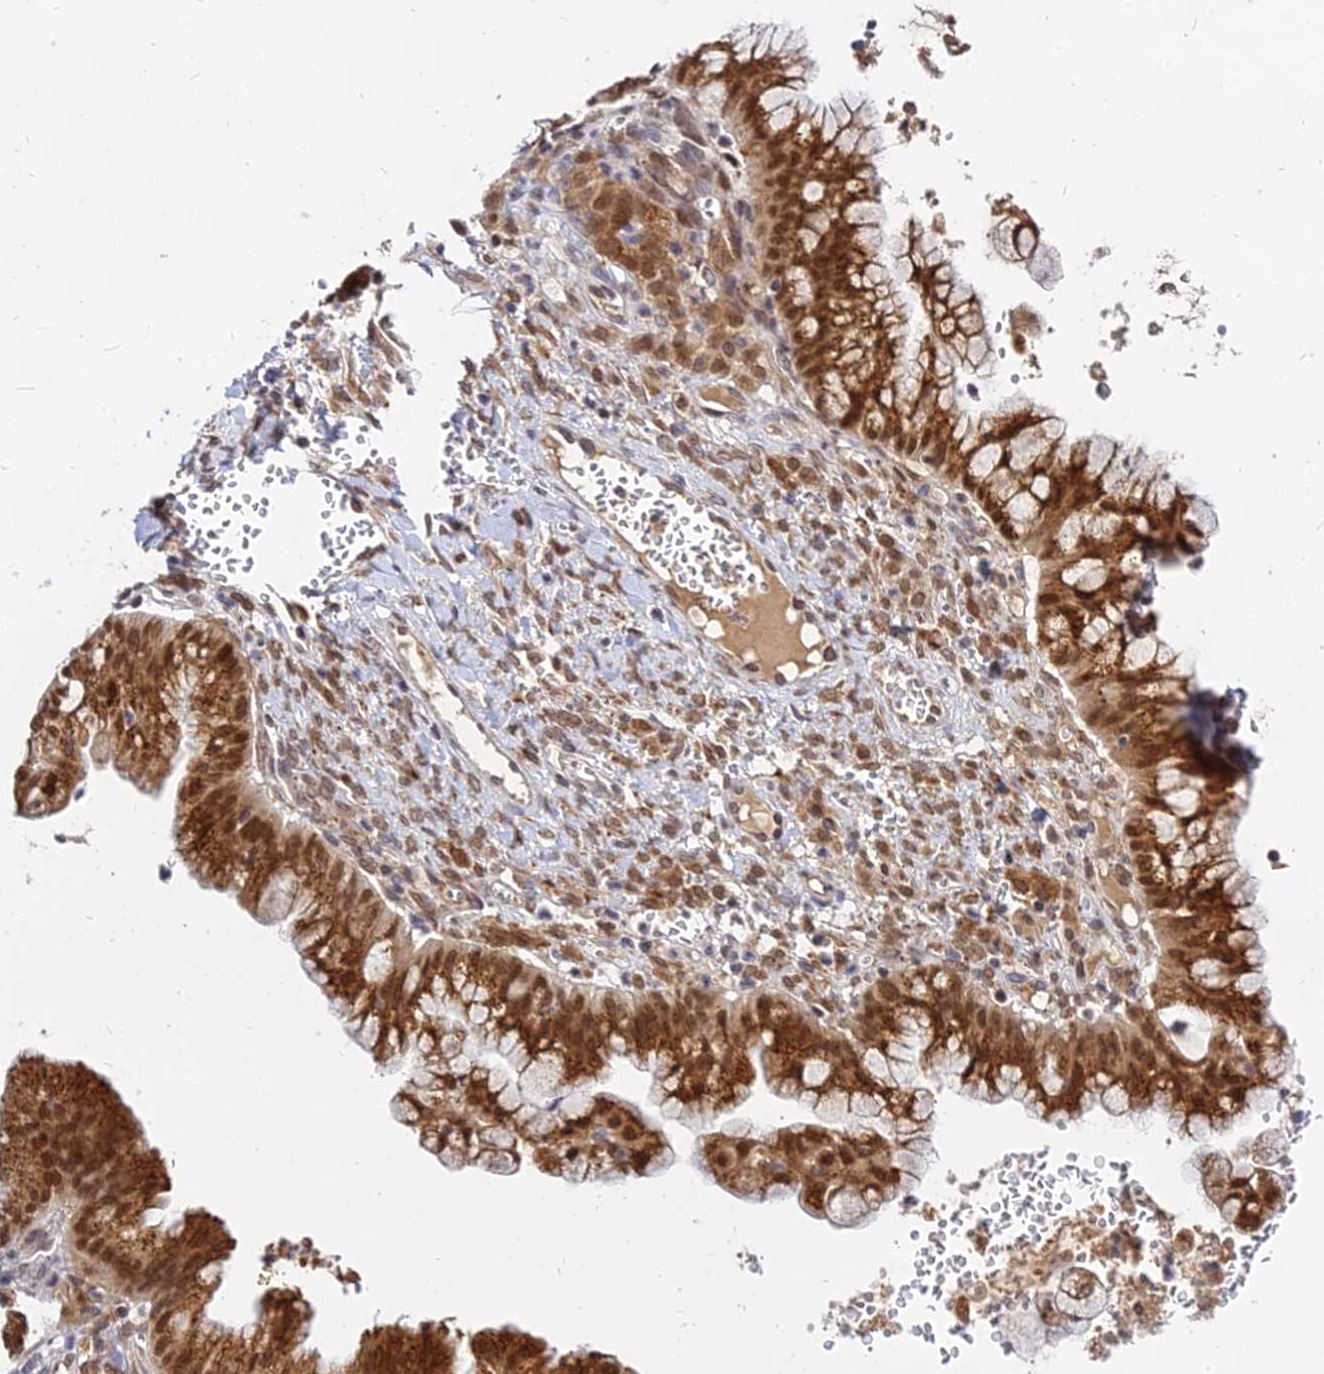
{"staining": {"intensity": "strong", "quantity": ">75%", "location": "cytoplasmic/membranous,nuclear"}, "tissue": "ovarian cancer", "cell_type": "Tumor cells", "image_type": "cancer", "snomed": [{"axis": "morphology", "description": "Cystadenocarcinoma, mucinous, NOS"}, {"axis": "topography", "description": "Ovary"}], "caption": "Immunohistochemical staining of human ovarian cancer demonstrates high levels of strong cytoplasmic/membranous and nuclear staining in approximately >75% of tumor cells.", "gene": "RNF121", "patient": {"sex": "female", "age": 70}}